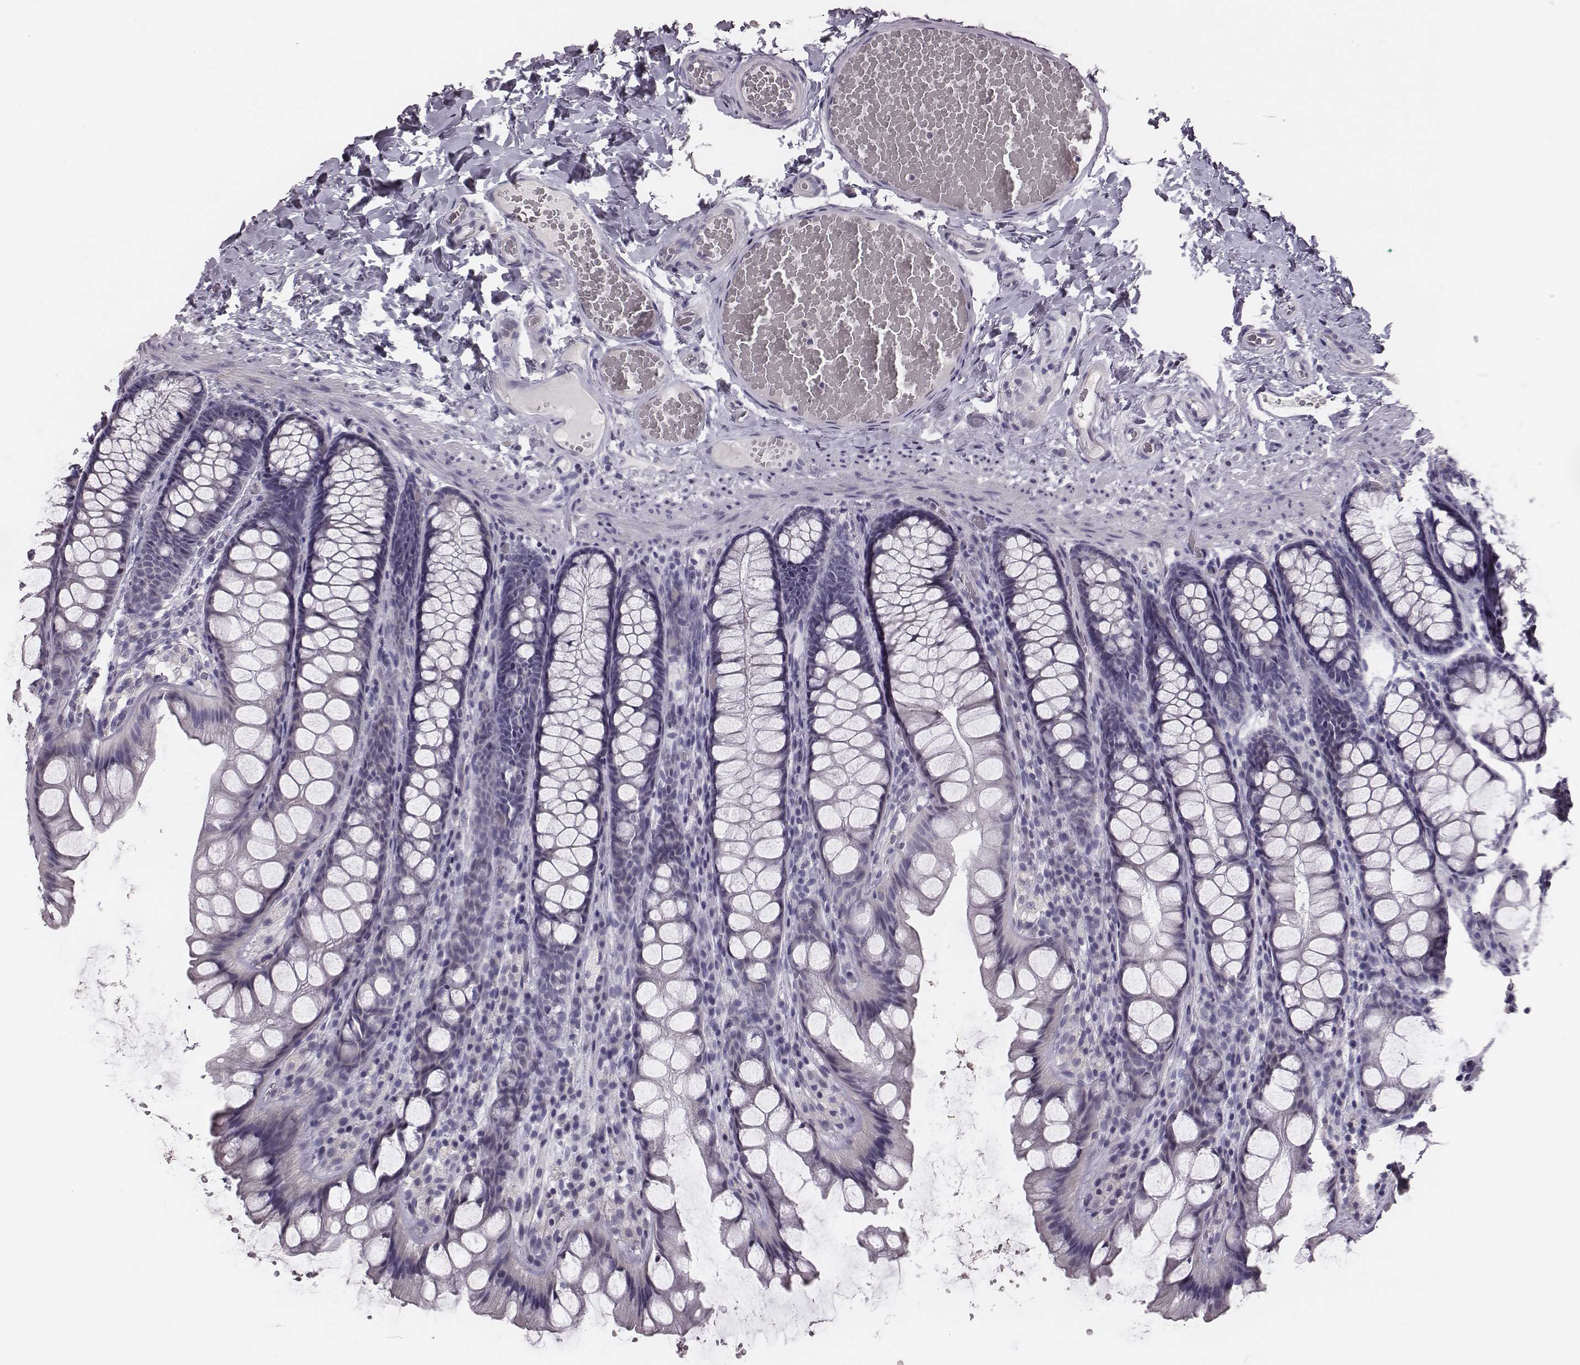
{"staining": {"intensity": "negative", "quantity": "none", "location": "none"}, "tissue": "colon", "cell_type": "Endothelial cells", "image_type": "normal", "snomed": [{"axis": "morphology", "description": "Normal tissue, NOS"}, {"axis": "topography", "description": "Colon"}], "caption": "The histopathology image demonstrates no staining of endothelial cells in unremarkable colon. The staining was performed using DAB to visualize the protein expression in brown, while the nuclei were stained in blue with hematoxylin (Magnification: 20x).", "gene": "CSHL1", "patient": {"sex": "male", "age": 47}}